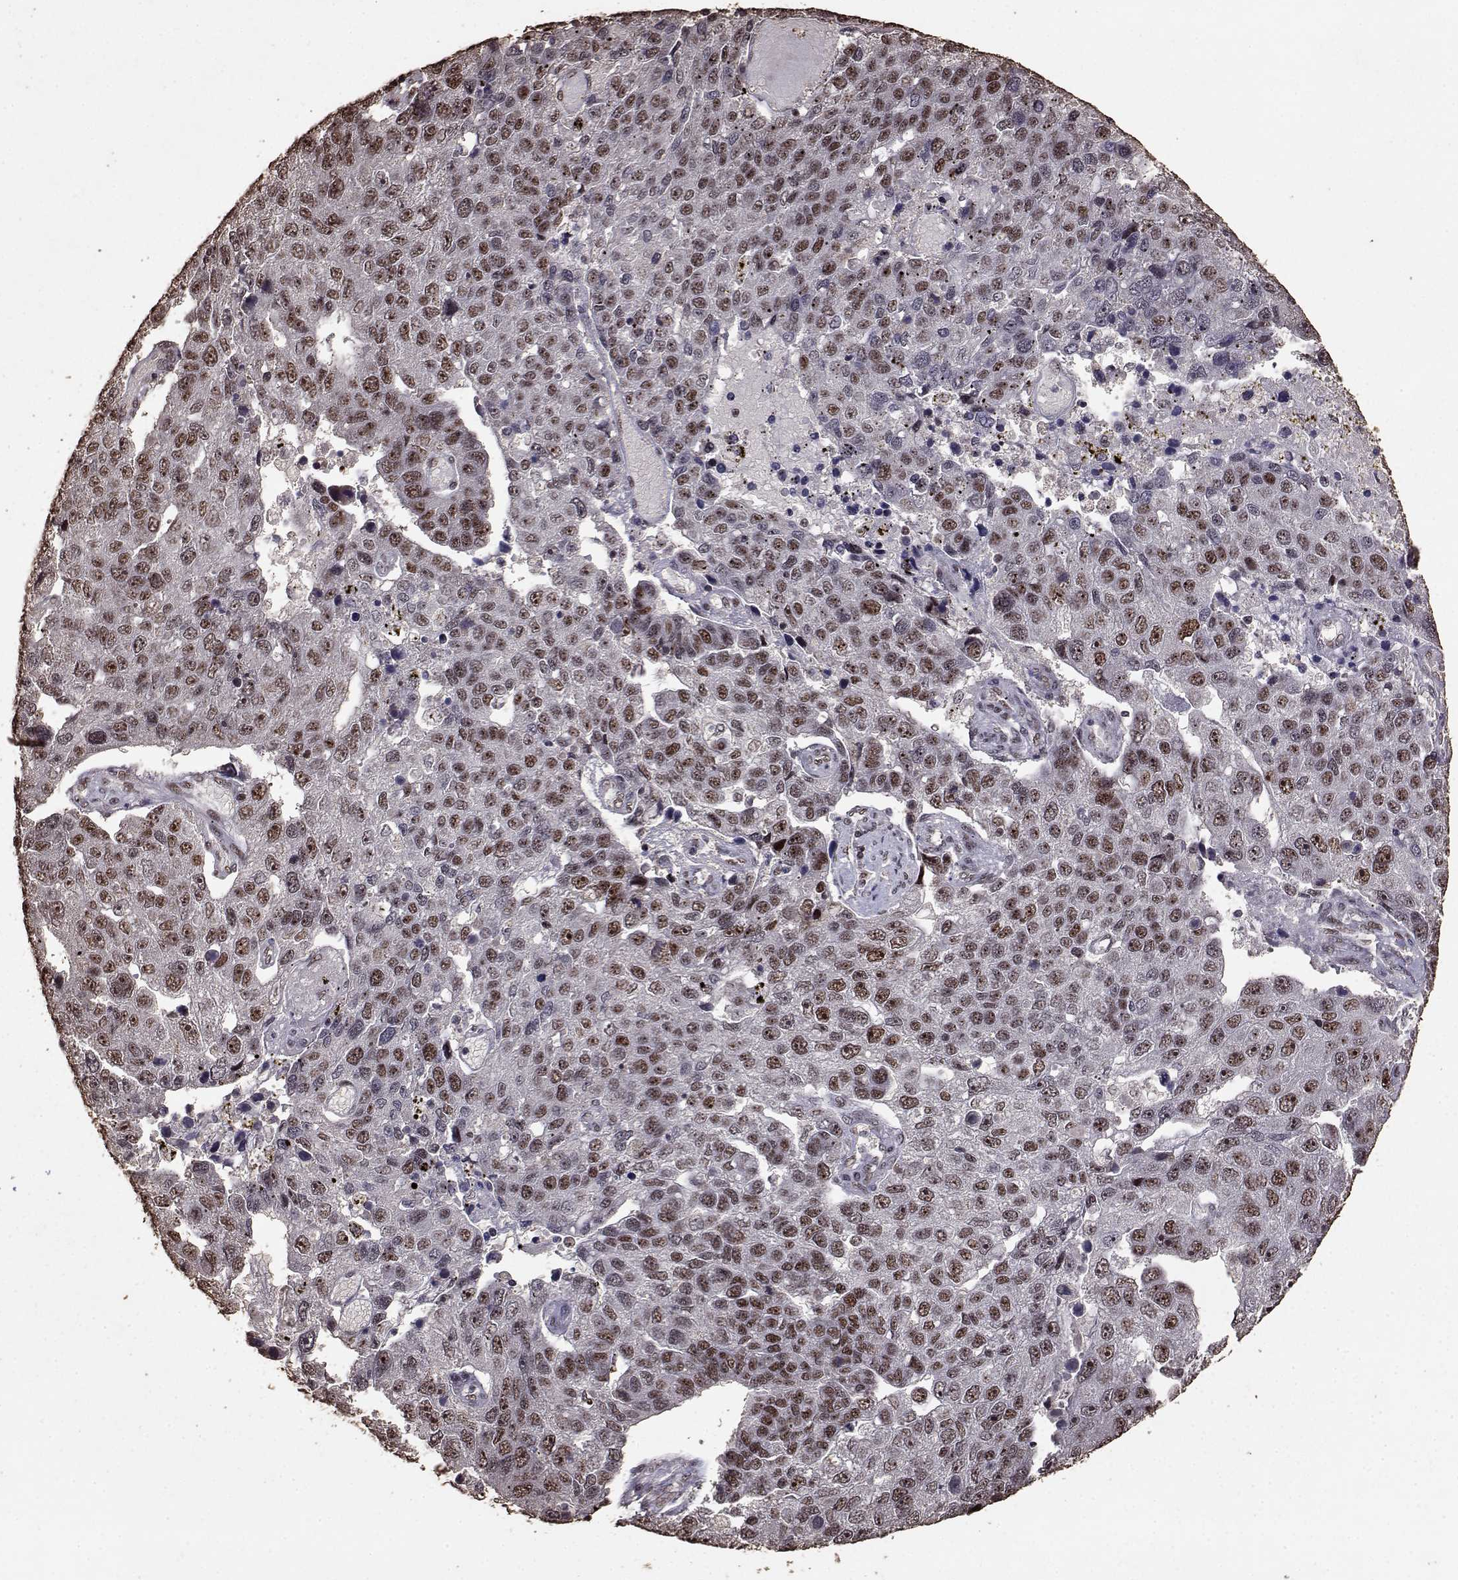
{"staining": {"intensity": "moderate", "quantity": ">75%", "location": "nuclear"}, "tissue": "pancreatic cancer", "cell_type": "Tumor cells", "image_type": "cancer", "snomed": [{"axis": "morphology", "description": "Adenocarcinoma, NOS"}, {"axis": "topography", "description": "Pancreas"}], "caption": "Protein positivity by IHC exhibits moderate nuclear positivity in approximately >75% of tumor cells in pancreatic adenocarcinoma.", "gene": "TOE1", "patient": {"sex": "female", "age": 61}}